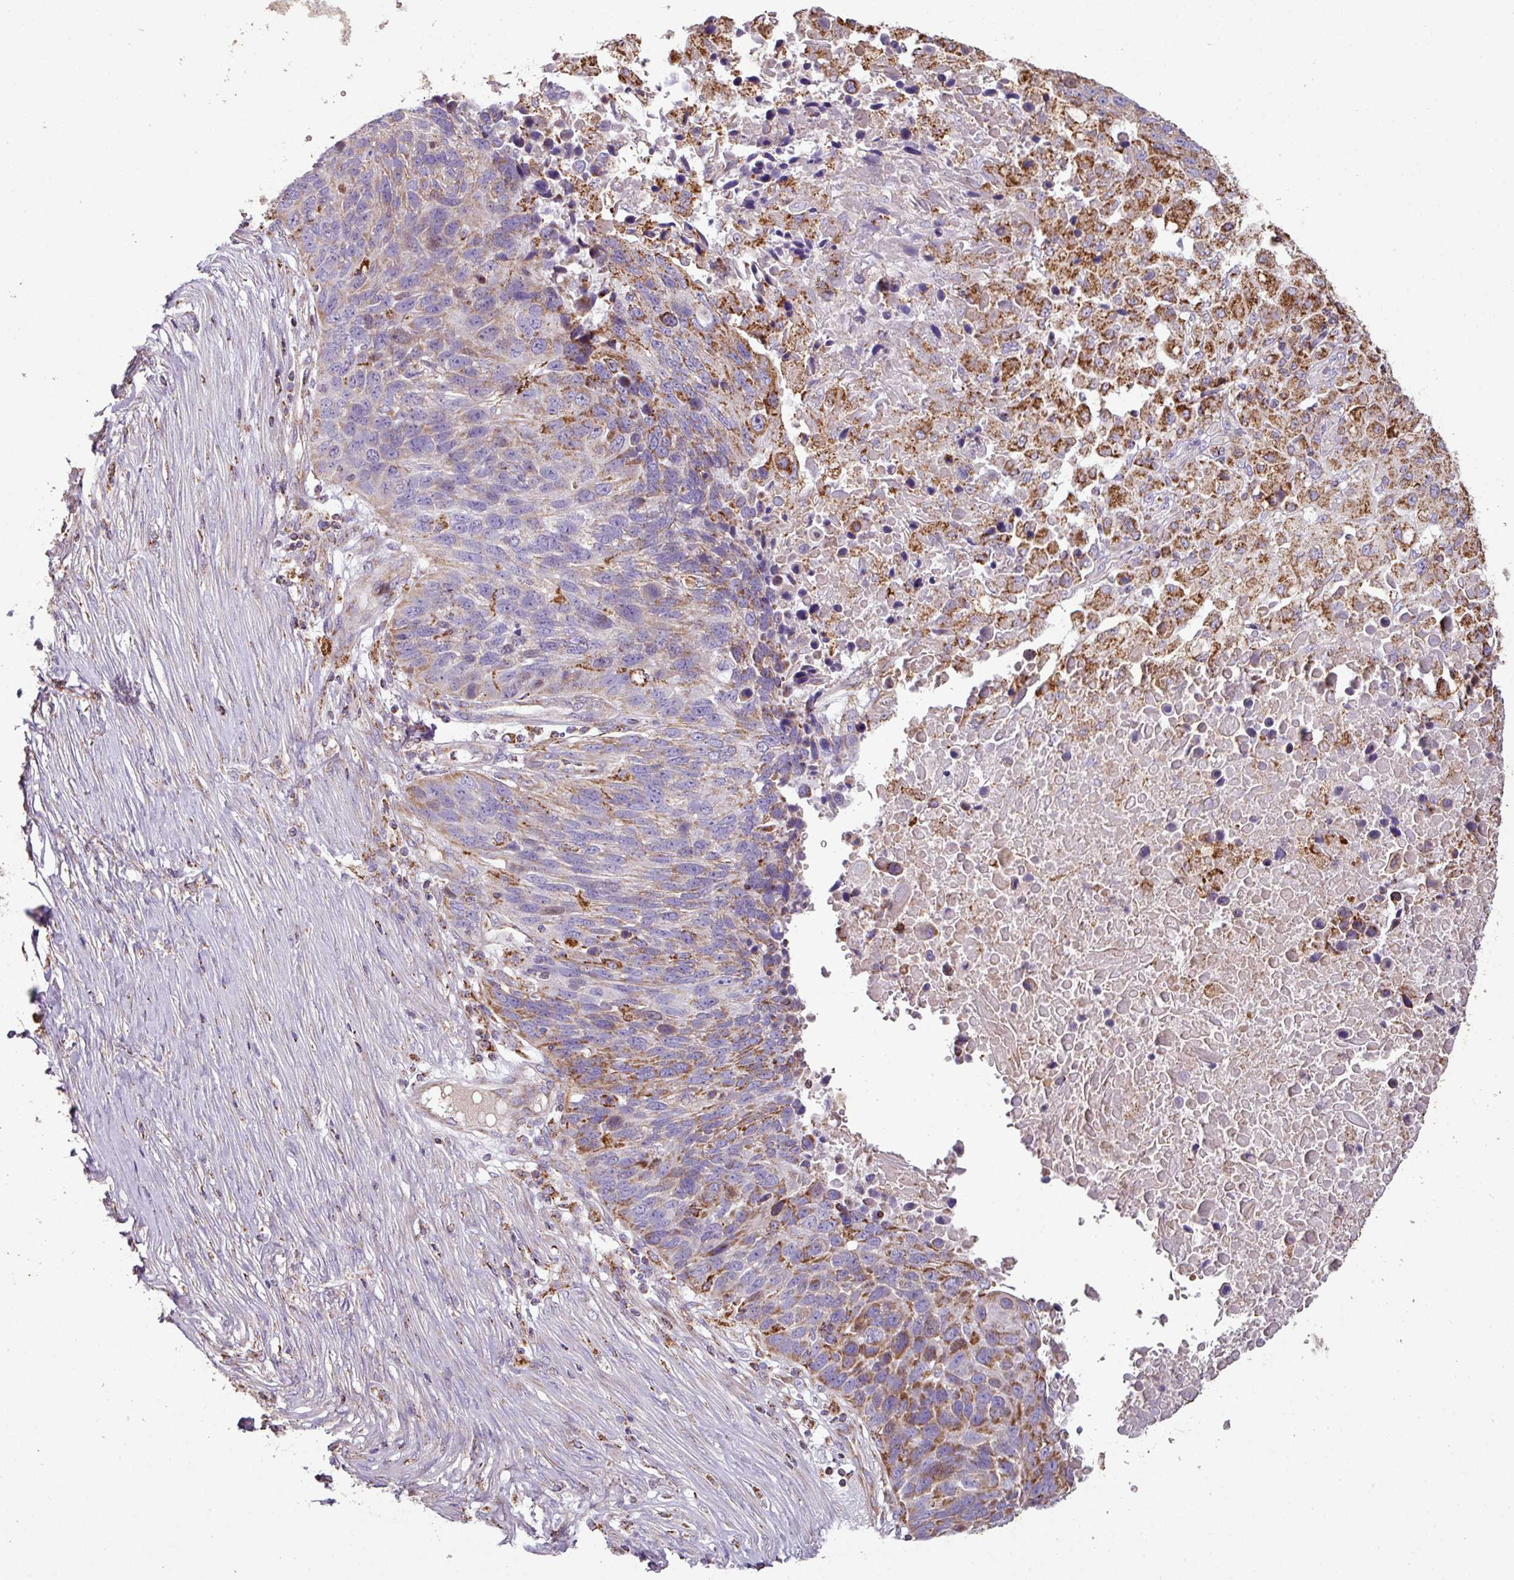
{"staining": {"intensity": "moderate", "quantity": "25%-75%", "location": "cytoplasmic/membranous"}, "tissue": "lung cancer", "cell_type": "Tumor cells", "image_type": "cancer", "snomed": [{"axis": "morphology", "description": "Normal tissue, NOS"}, {"axis": "morphology", "description": "Squamous cell carcinoma, NOS"}, {"axis": "topography", "description": "Lymph node"}, {"axis": "topography", "description": "Lung"}], "caption": "Protein analysis of lung squamous cell carcinoma tissue reveals moderate cytoplasmic/membranous staining in approximately 25%-75% of tumor cells.", "gene": "SQOR", "patient": {"sex": "male", "age": 66}}